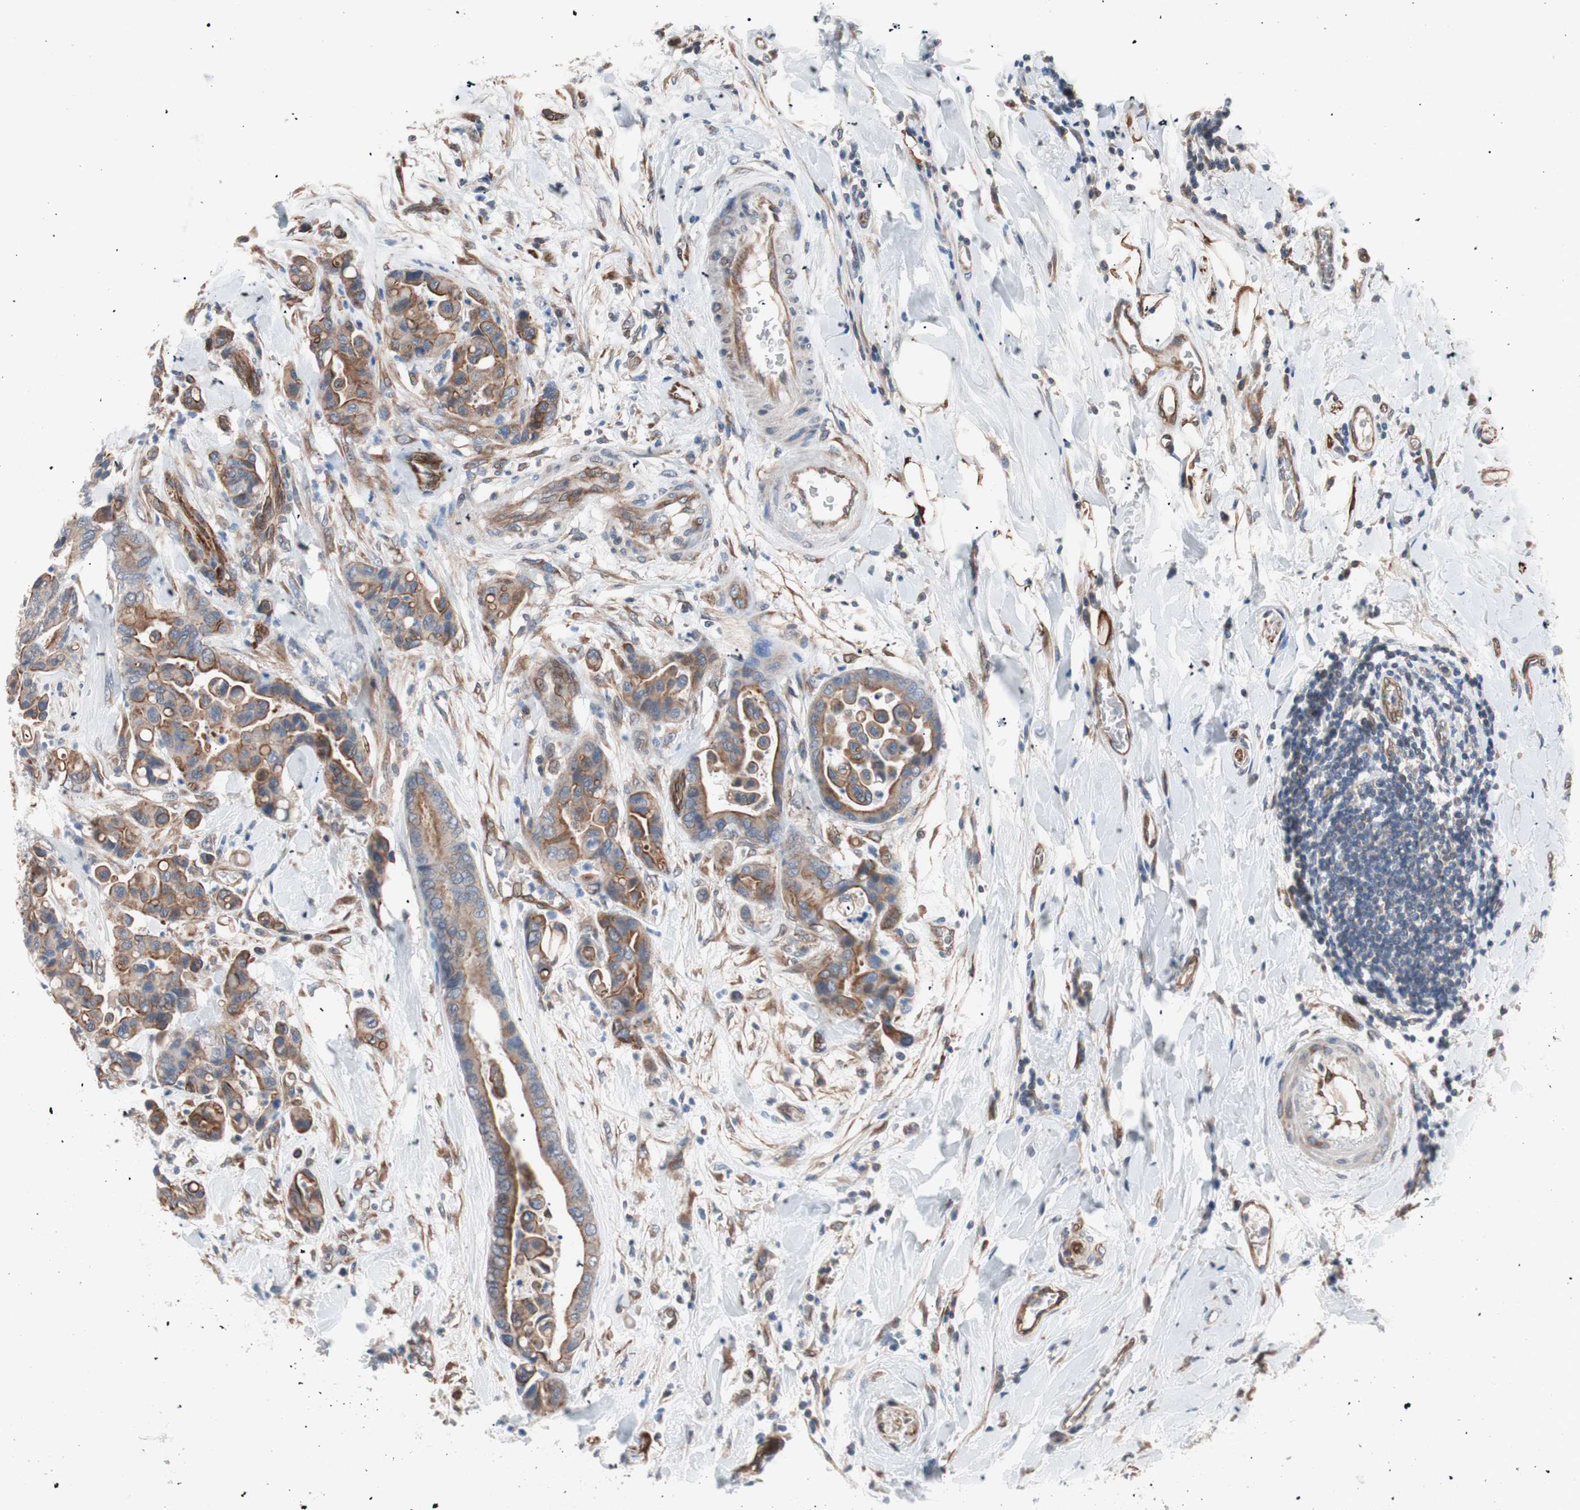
{"staining": {"intensity": "moderate", "quantity": ">75%", "location": "cytoplasmic/membranous"}, "tissue": "colorectal cancer", "cell_type": "Tumor cells", "image_type": "cancer", "snomed": [{"axis": "morphology", "description": "Normal tissue, NOS"}, {"axis": "morphology", "description": "Adenocarcinoma, NOS"}, {"axis": "topography", "description": "Colon"}], "caption": "Moderate cytoplasmic/membranous protein positivity is seen in about >75% of tumor cells in adenocarcinoma (colorectal). (Brightfield microscopy of DAB IHC at high magnification).", "gene": "SMG1", "patient": {"sex": "male", "age": 82}}